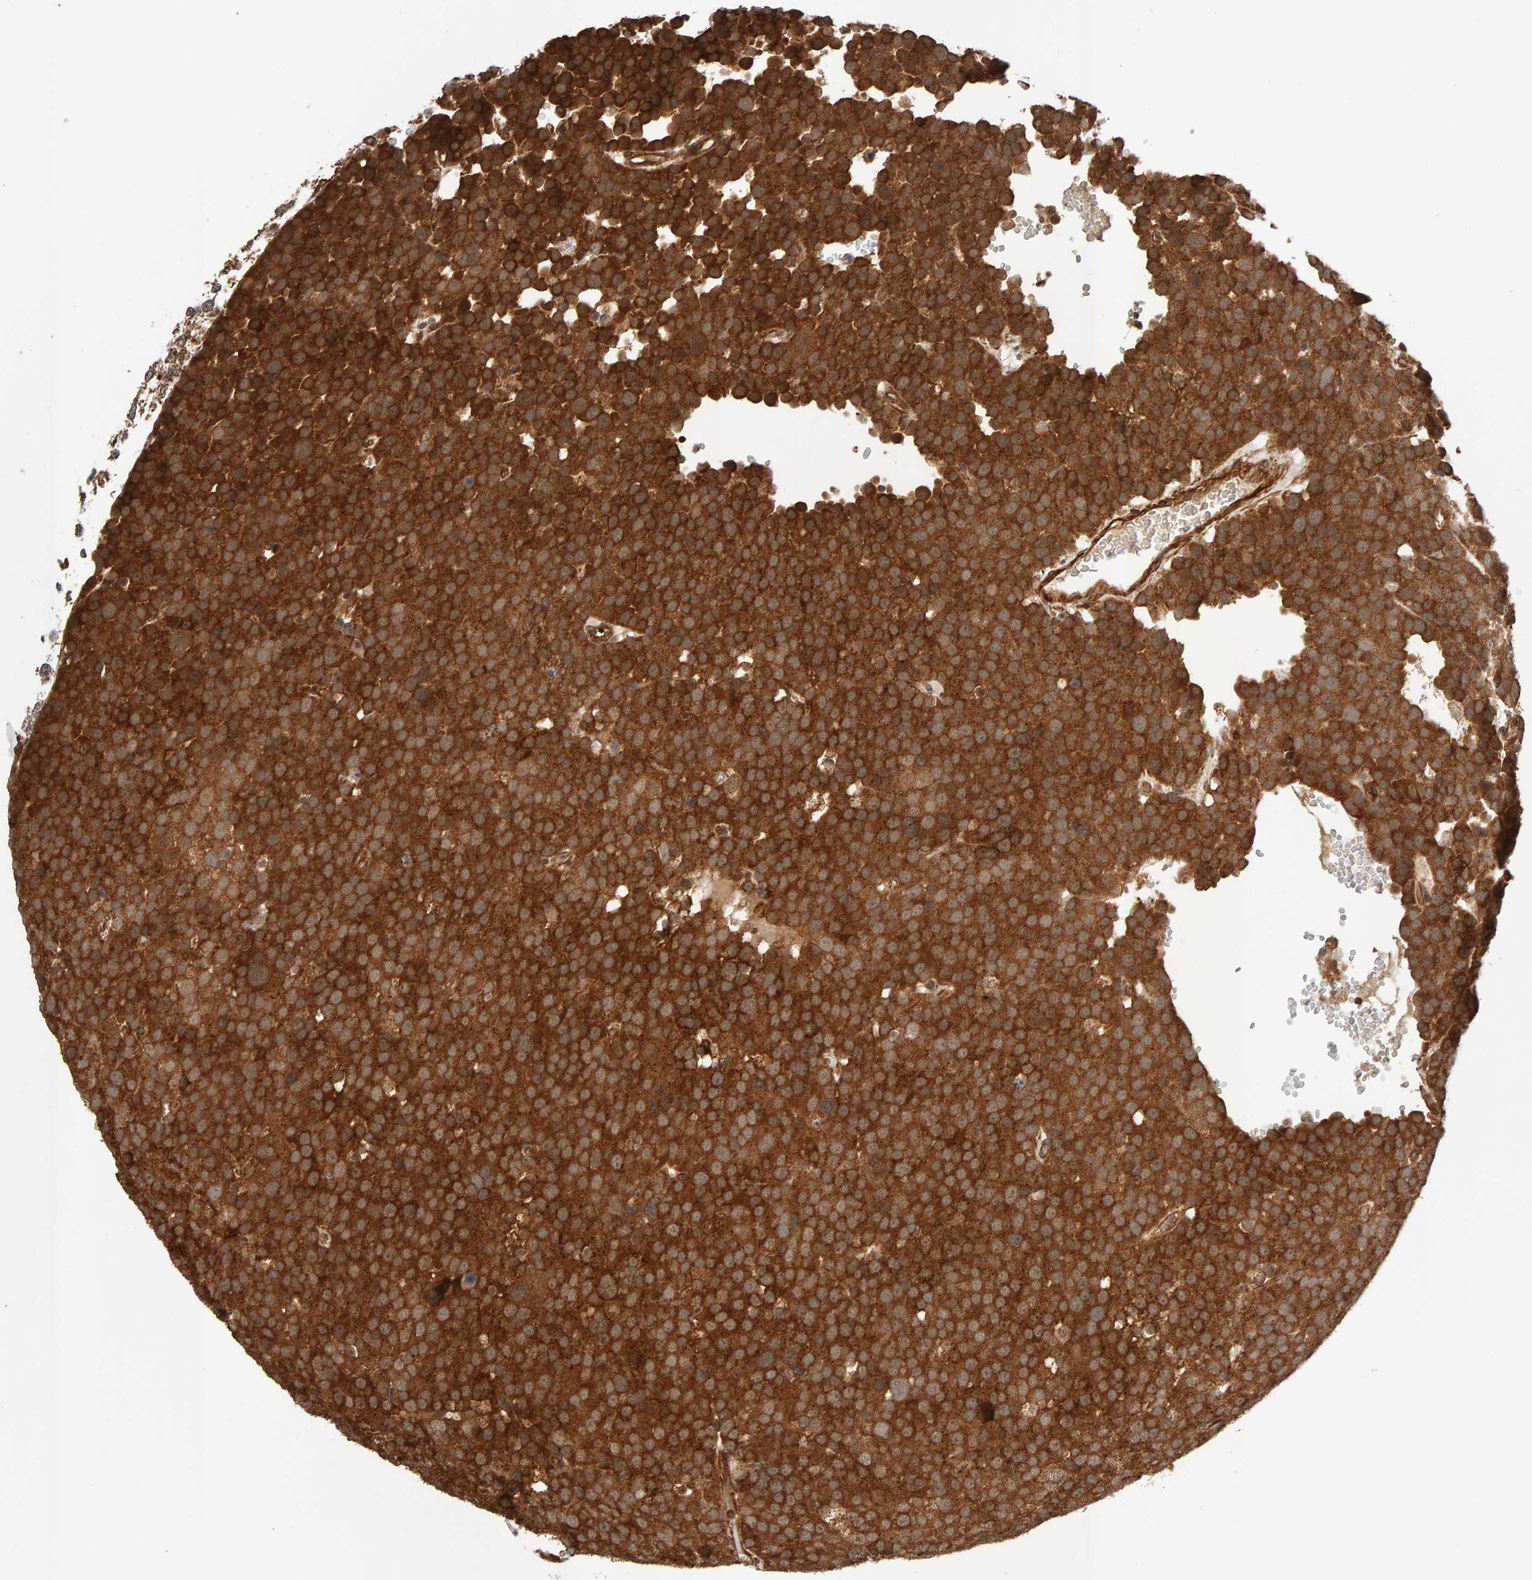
{"staining": {"intensity": "moderate", "quantity": ">75%", "location": "cytoplasmic/membranous"}, "tissue": "testis cancer", "cell_type": "Tumor cells", "image_type": "cancer", "snomed": [{"axis": "morphology", "description": "Seminoma, NOS"}, {"axis": "topography", "description": "Testis"}], "caption": "A brown stain highlights moderate cytoplasmic/membranous expression of a protein in testis seminoma tumor cells. (DAB IHC with brightfield microscopy, high magnification).", "gene": "SYNRG", "patient": {"sex": "male", "age": 71}}